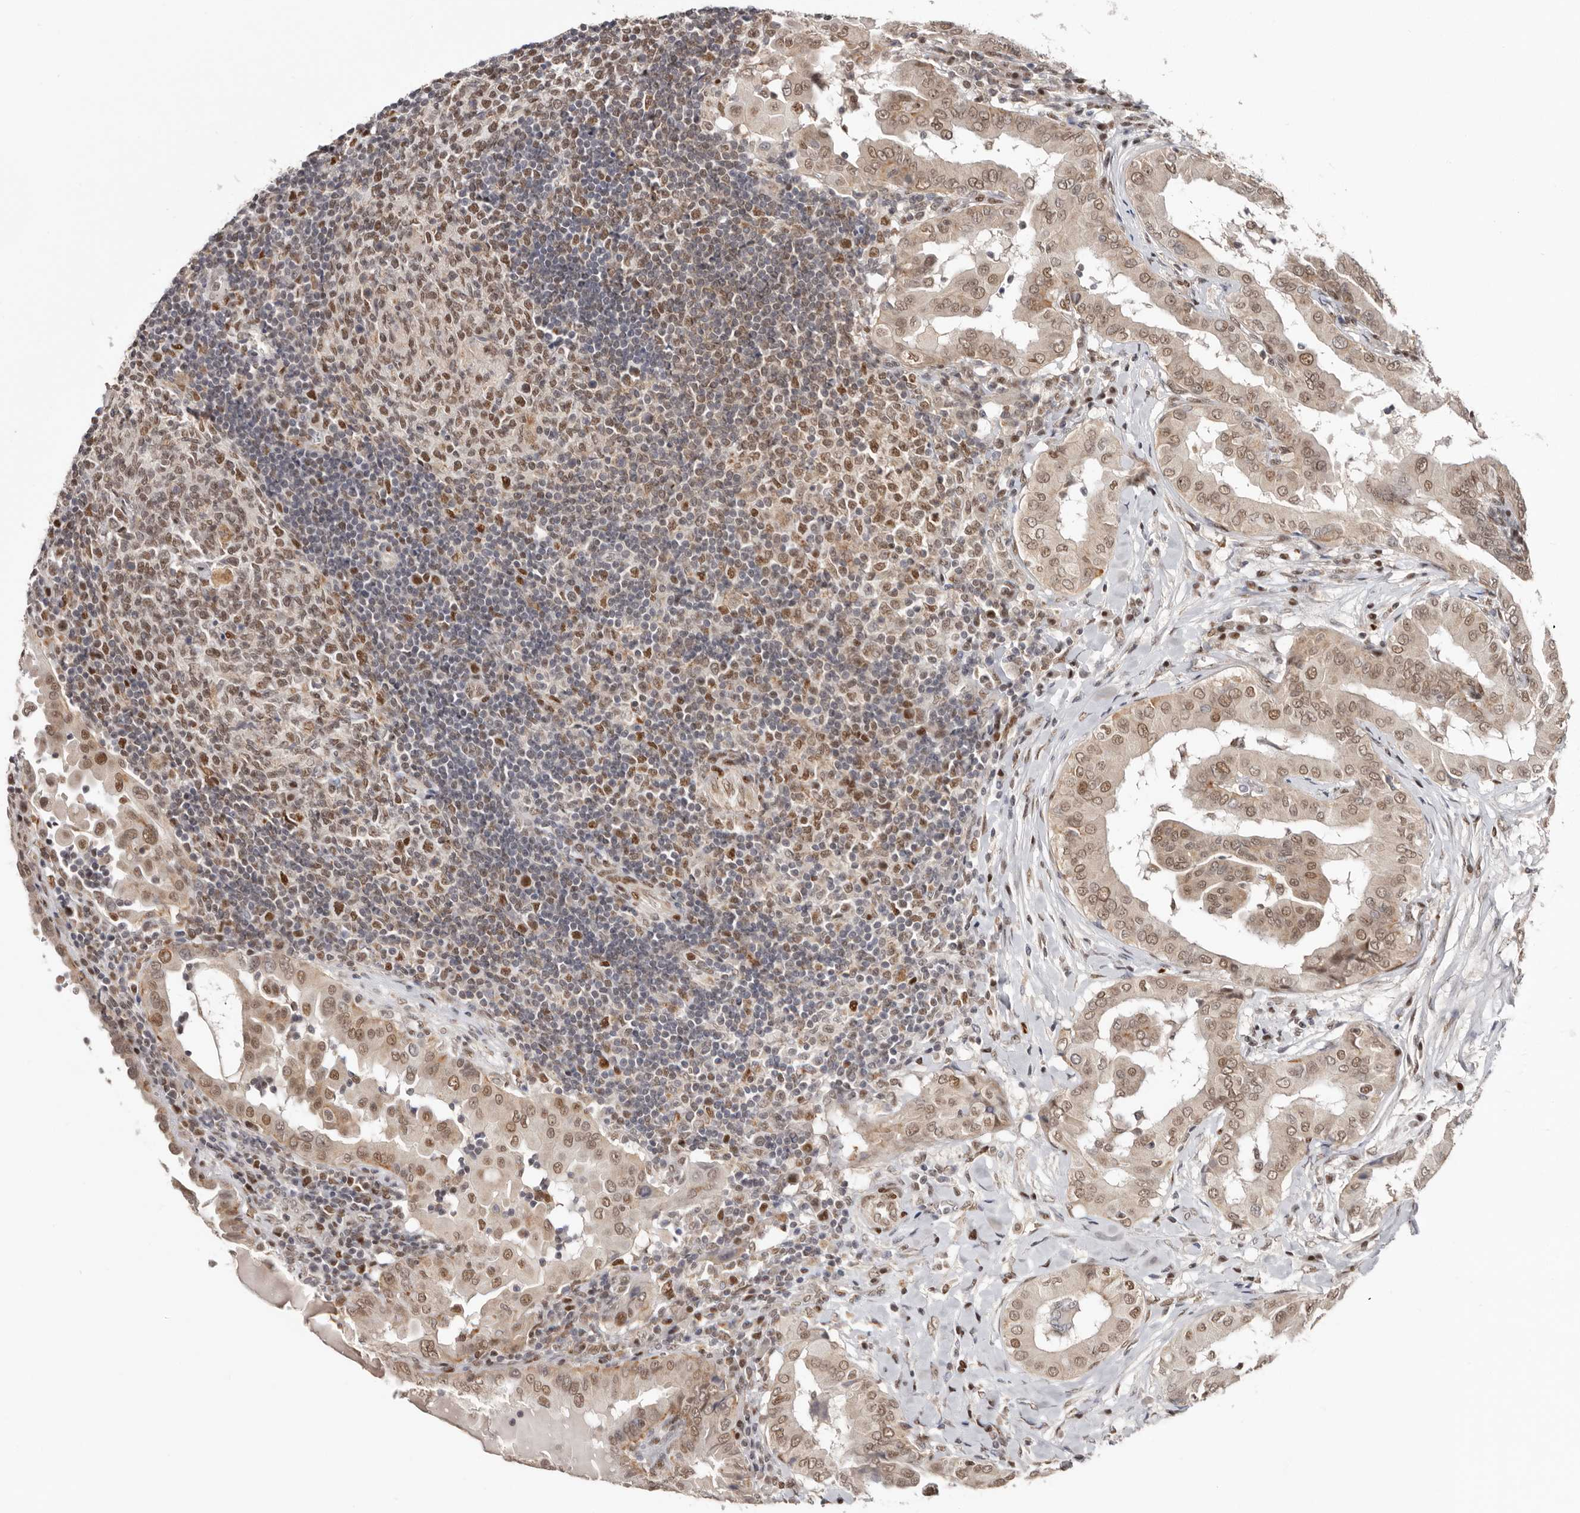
{"staining": {"intensity": "moderate", "quantity": ">75%", "location": "cytoplasmic/membranous,nuclear"}, "tissue": "thyroid cancer", "cell_type": "Tumor cells", "image_type": "cancer", "snomed": [{"axis": "morphology", "description": "Papillary adenocarcinoma, NOS"}, {"axis": "topography", "description": "Thyroid gland"}], "caption": "This image demonstrates immunohistochemistry (IHC) staining of thyroid cancer (papillary adenocarcinoma), with medium moderate cytoplasmic/membranous and nuclear expression in approximately >75% of tumor cells.", "gene": "SMAD7", "patient": {"sex": "male", "age": 33}}